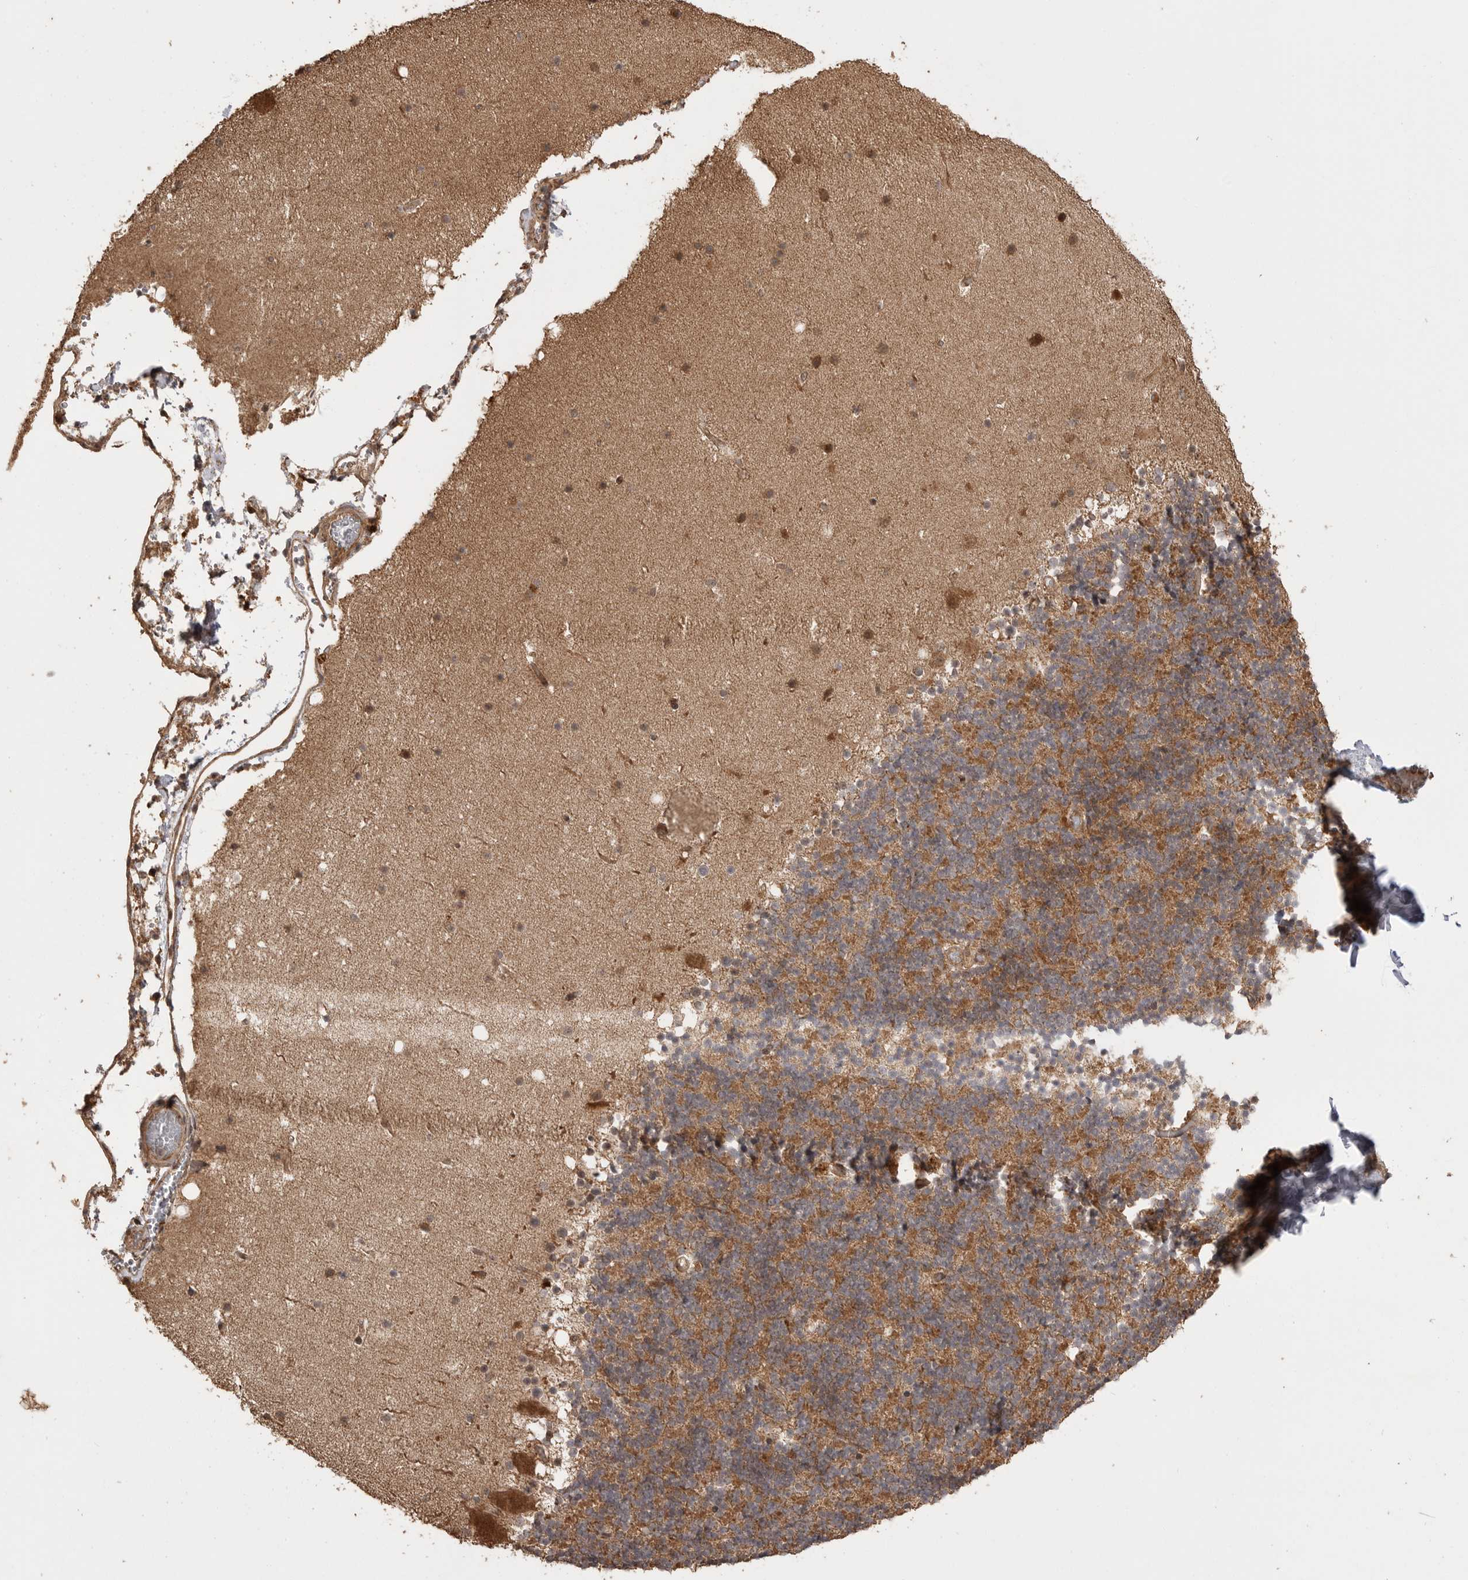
{"staining": {"intensity": "moderate", "quantity": ">75%", "location": "cytoplasmic/membranous"}, "tissue": "cerebellum", "cell_type": "Cells in granular layer", "image_type": "normal", "snomed": [{"axis": "morphology", "description": "Normal tissue, NOS"}, {"axis": "topography", "description": "Cerebellum"}], "caption": "Normal cerebellum displays moderate cytoplasmic/membranous expression in about >75% of cells in granular layer.", "gene": "BOC", "patient": {"sex": "male", "age": 57}}